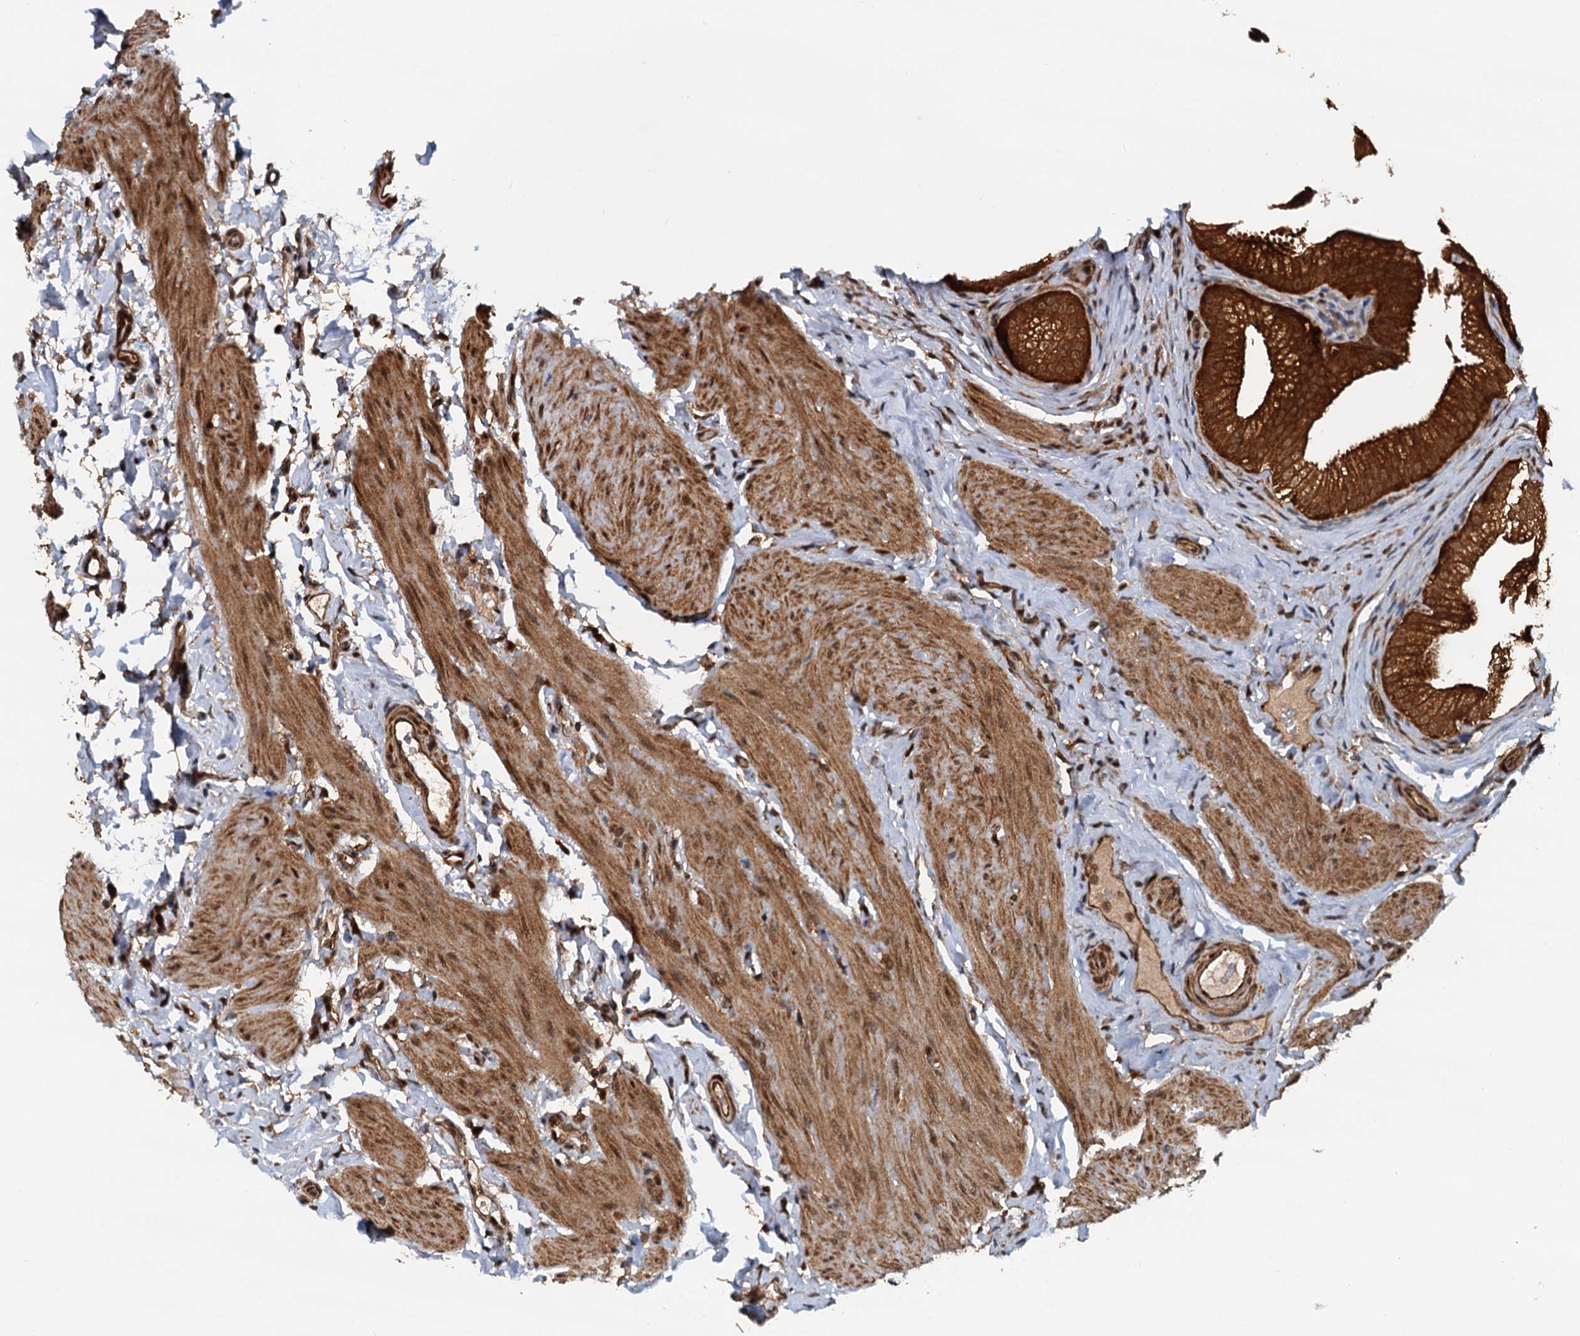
{"staining": {"intensity": "strong", "quantity": ">75%", "location": "cytoplasmic/membranous"}, "tissue": "gallbladder", "cell_type": "Glandular cells", "image_type": "normal", "snomed": [{"axis": "morphology", "description": "Normal tissue, NOS"}, {"axis": "topography", "description": "Gallbladder"}], "caption": "A high amount of strong cytoplasmic/membranous staining is present in approximately >75% of glandular cells in benign gallbladder.", "gene": "STUB1", "patient": {"sex": "female", "age": 30}}